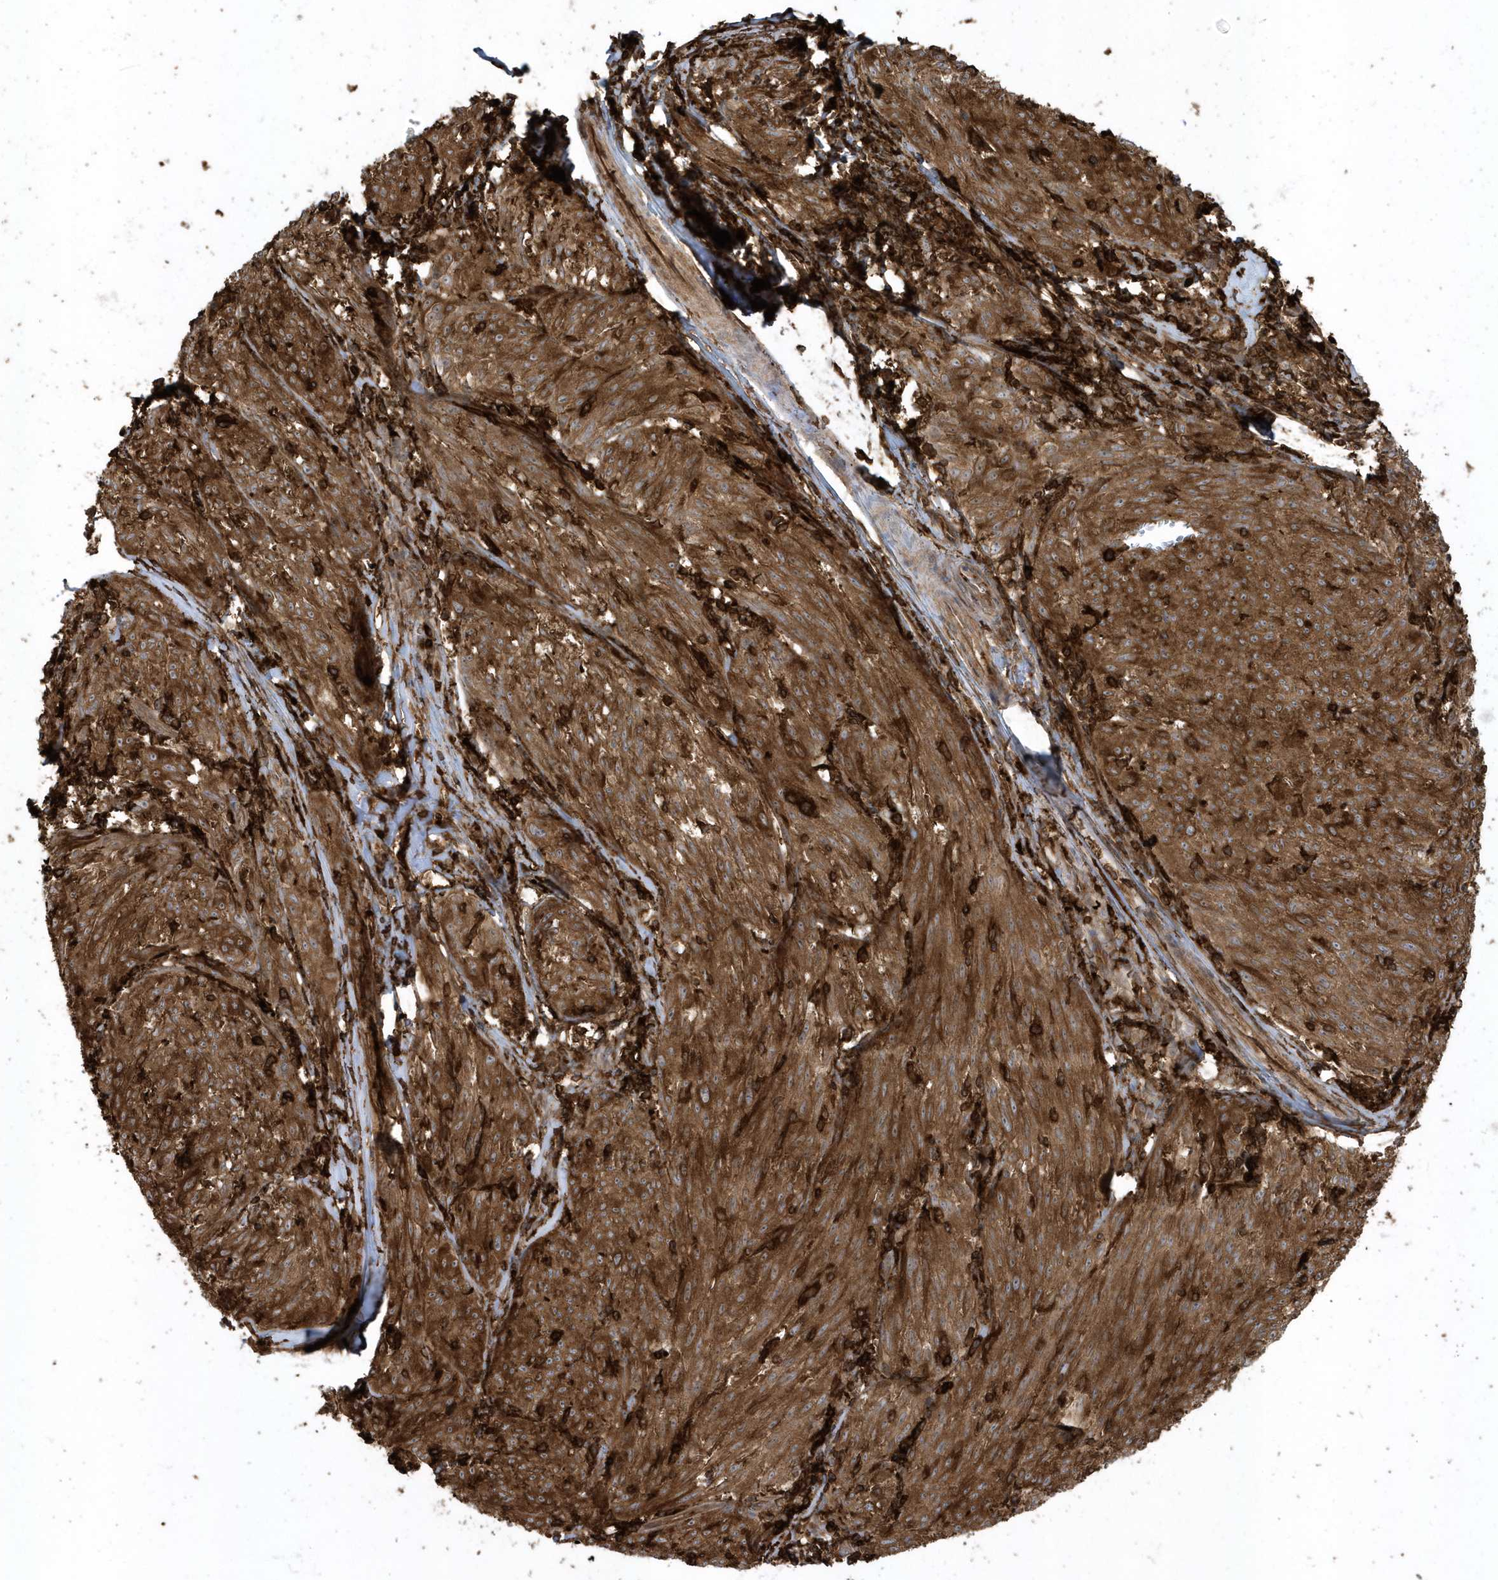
{"staining": {"intensity": "strong", "quantity": ">75%", "location": "cytoplasmic/membranous"}, "tissue": "melanoma", "cell_type": "Tumor cells", "image_type": "cancer", "snomed": [{"axis": "morphology", "description": "Malignant melanoma, NOS"}, {"axis": "topography", "description": "Skin"}], "caption": "Strong cytoplasmic/membranous positivity is seen in approximately >75% of tumor cells in malignant melanoma.", "gene": "CLCN6", "patient": {"sex": "female", "age": 72}}